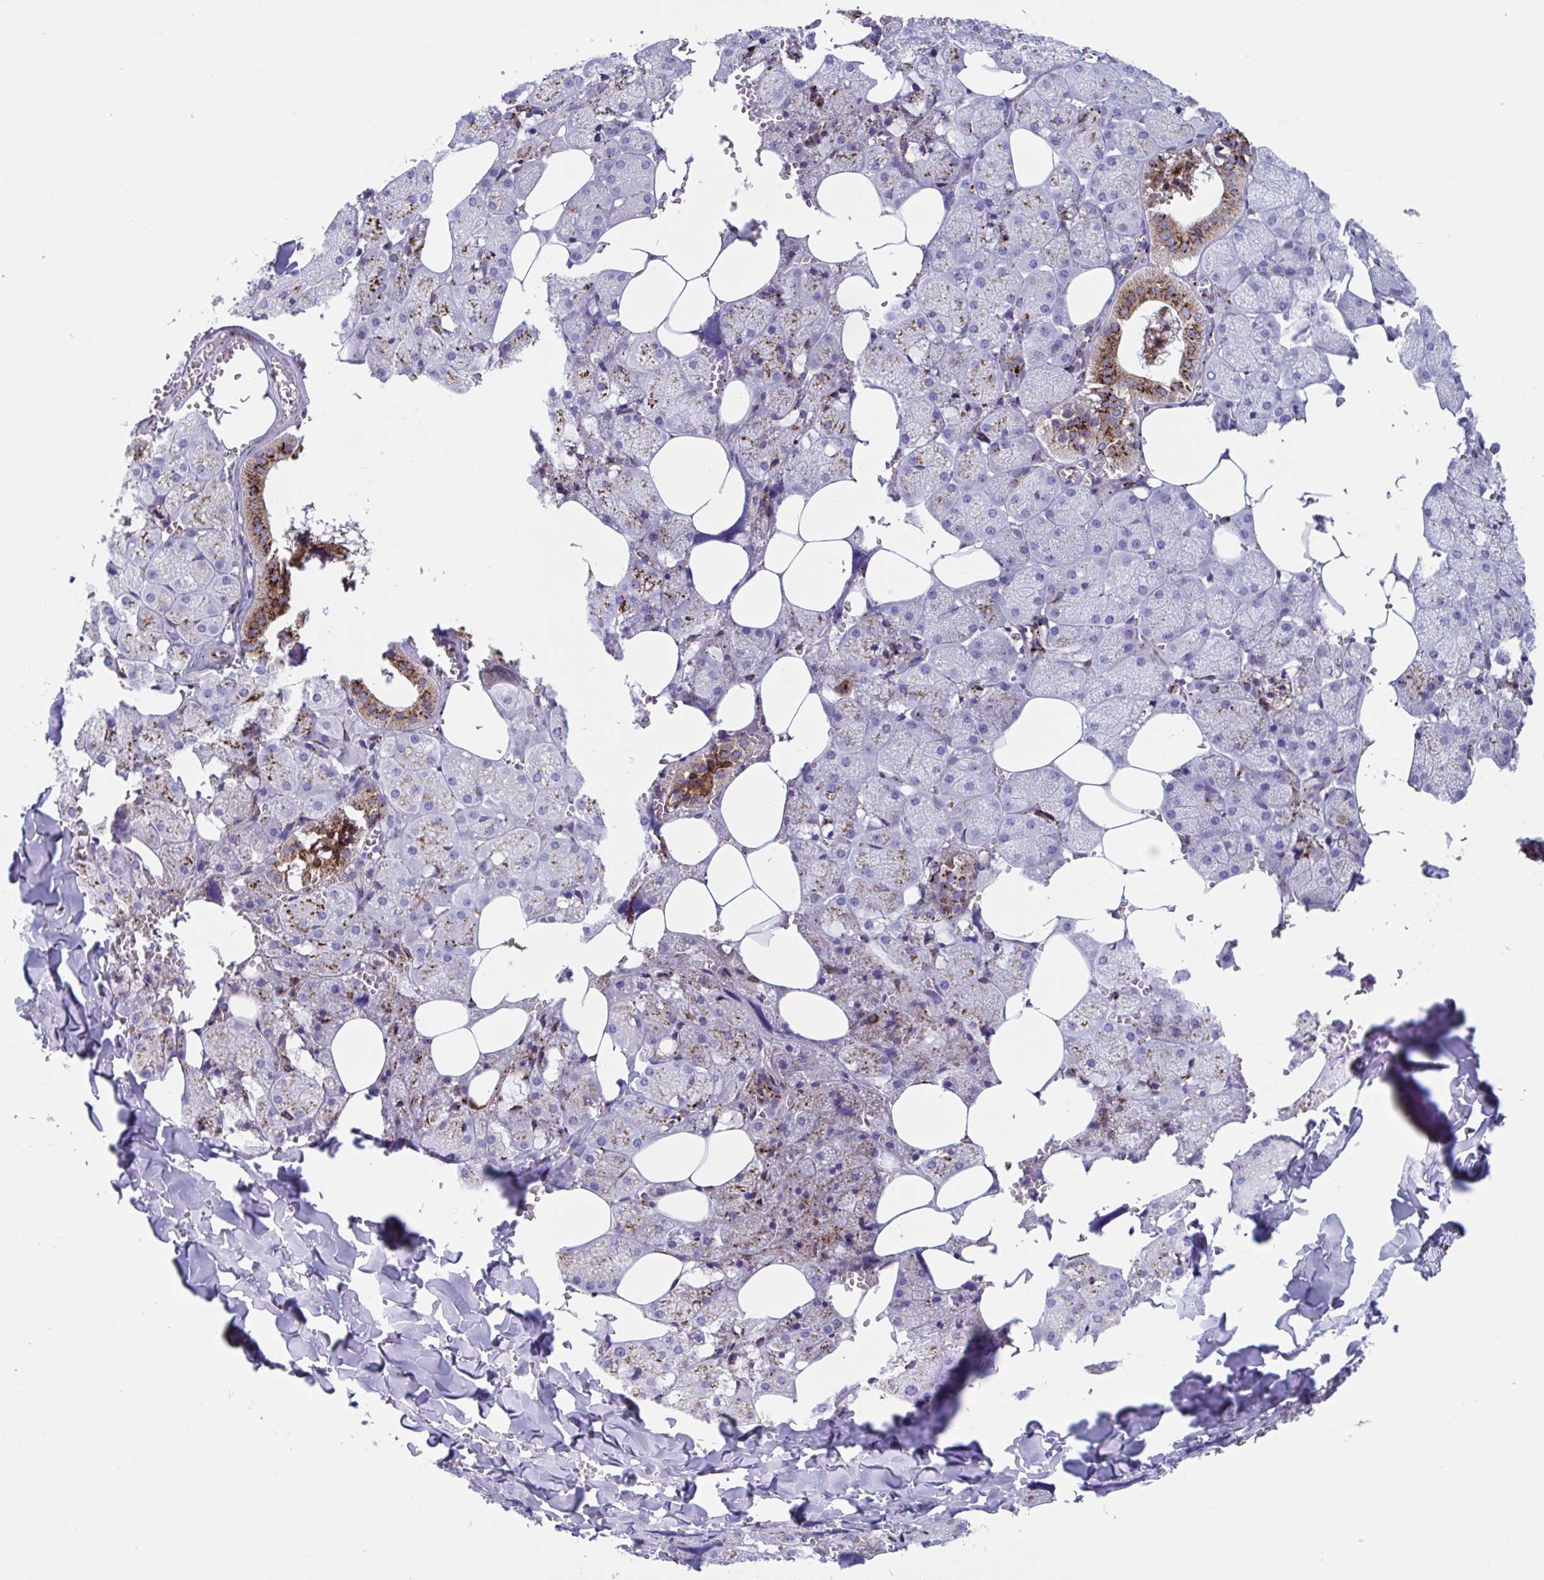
{"staining": {"intensity": "strong", "quantity": "25%-75%", "location": "cytoplasmic/membranous"}, "tissue": "salivary gland", "cell_type": "Glandular cells", "image_type": "normal", "snomed": [{"axis": "morphology", "description": "Normal tissue, NOS"}, {"axis": "topography", "description": "Salivary gland"}, {"axis": "topography", "description": "Peripheral nerve tissue"}], "caption": "High-magnification brightfield microscopy of unremarkable salivary gland stained with DAB (brown) and counterstained with hematoxylin (blue). glandular cells exhibit strong cytoplasmic/membranous staining is identified in approximately25%-75% of cells. (brown staining indicates protein expression, while blue staining denotes nuclei).", "gene": "RFK", "patient": {"sex": "male", "age": 38}}